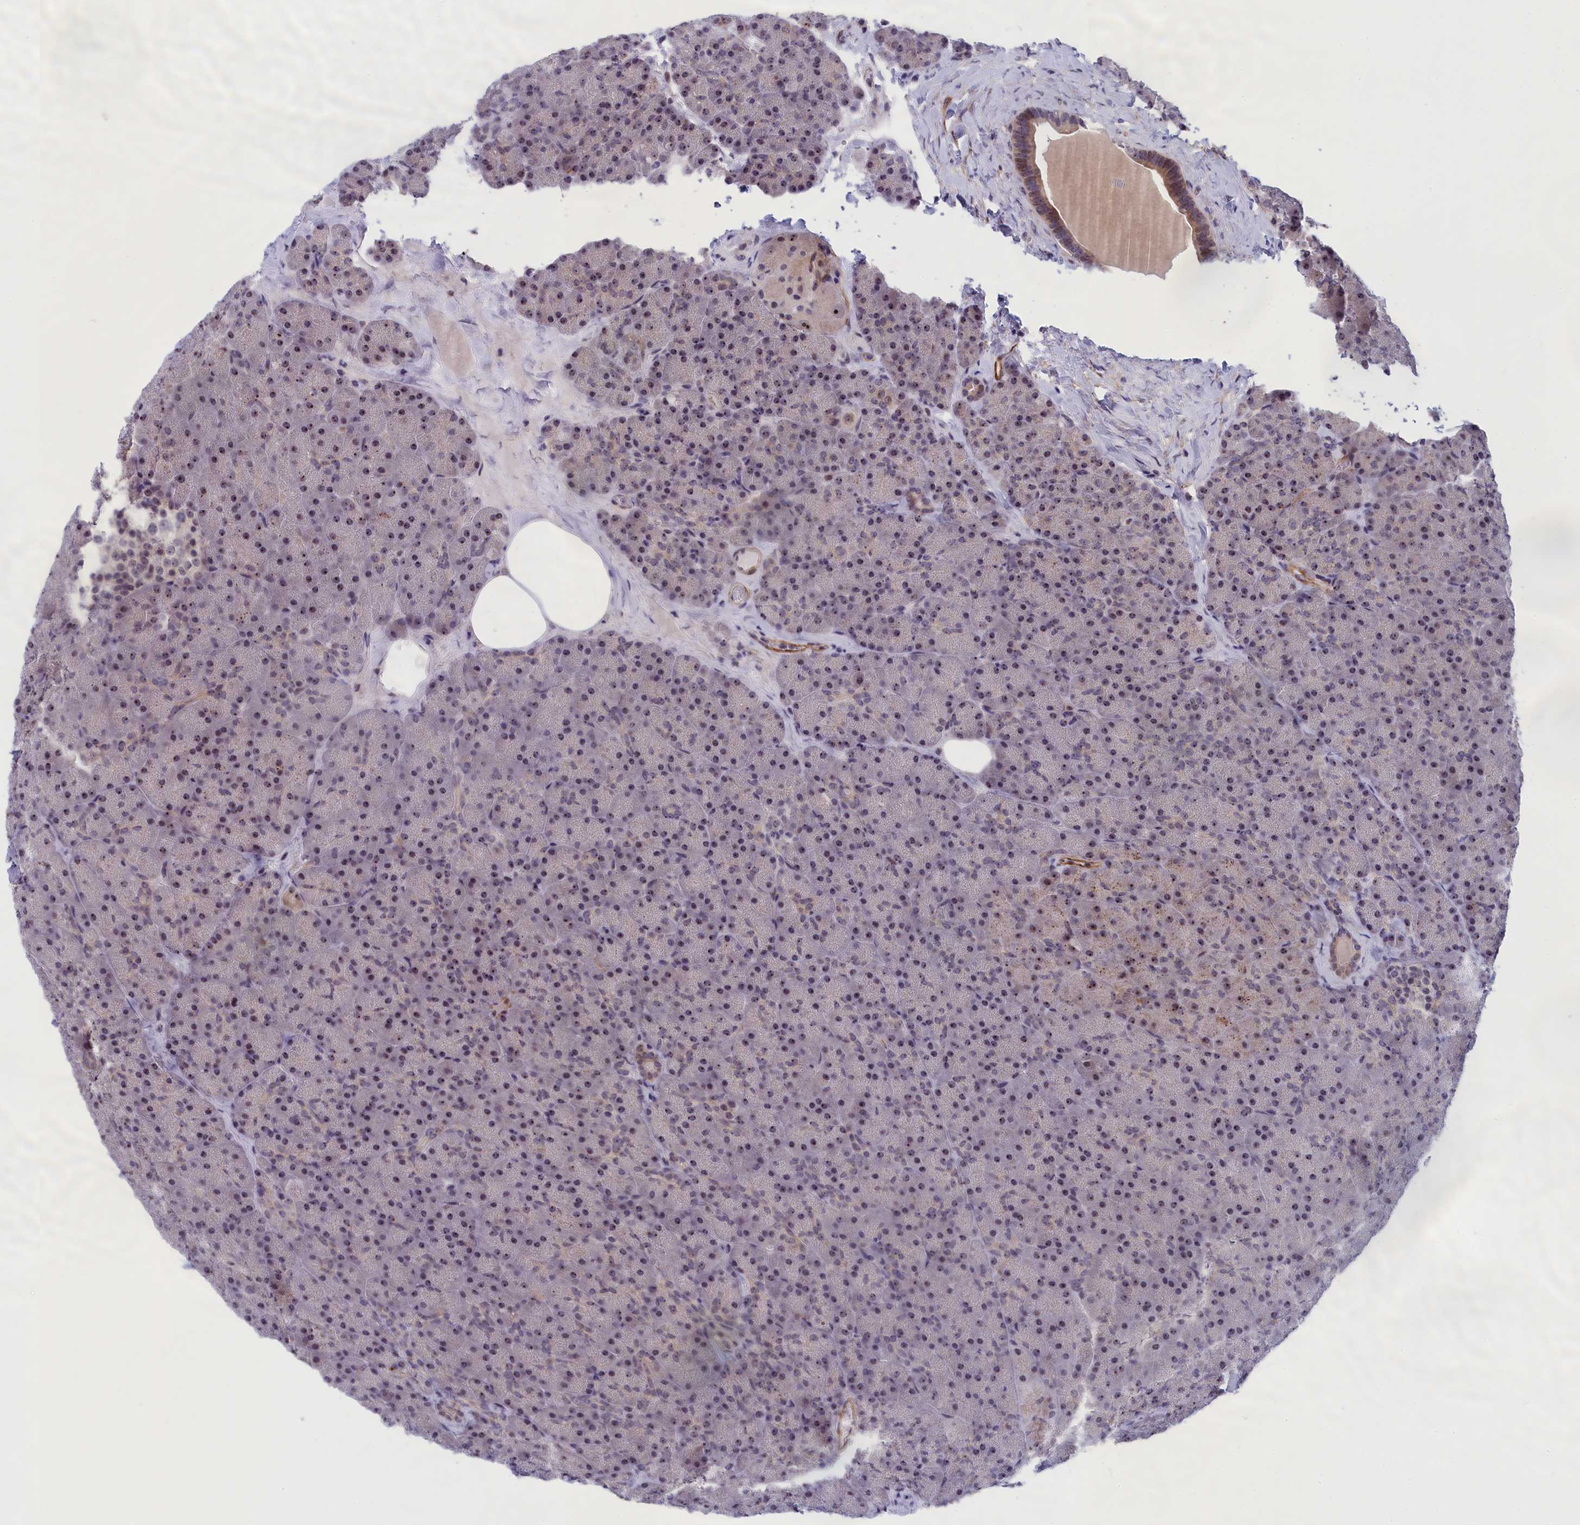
{"staining": {"intensity": "moderate", "quantity": "25%-75%", "location": "nuclear"}, "tissue": "pancreas", "cell_type": "Exocrine glandular cells", "image_type": "normal", "snomed": [{"axis": "morphology", "description": "Normal tissue, NOS"}, {"axis": "topography", "description": "Pancreas"}], "caption": "Protein staining shows moderate nuclear staining in about 25%-75% of exocrine glandular cells in benign pancreas. (Stains: DAB (3,3'-diaminobenzidine) in brown, nuclei in blue, Microscopy: brightfield microscopy at high magnification).", "gene": "PPAN", "patient": {"sex": "male", "age": 36}}